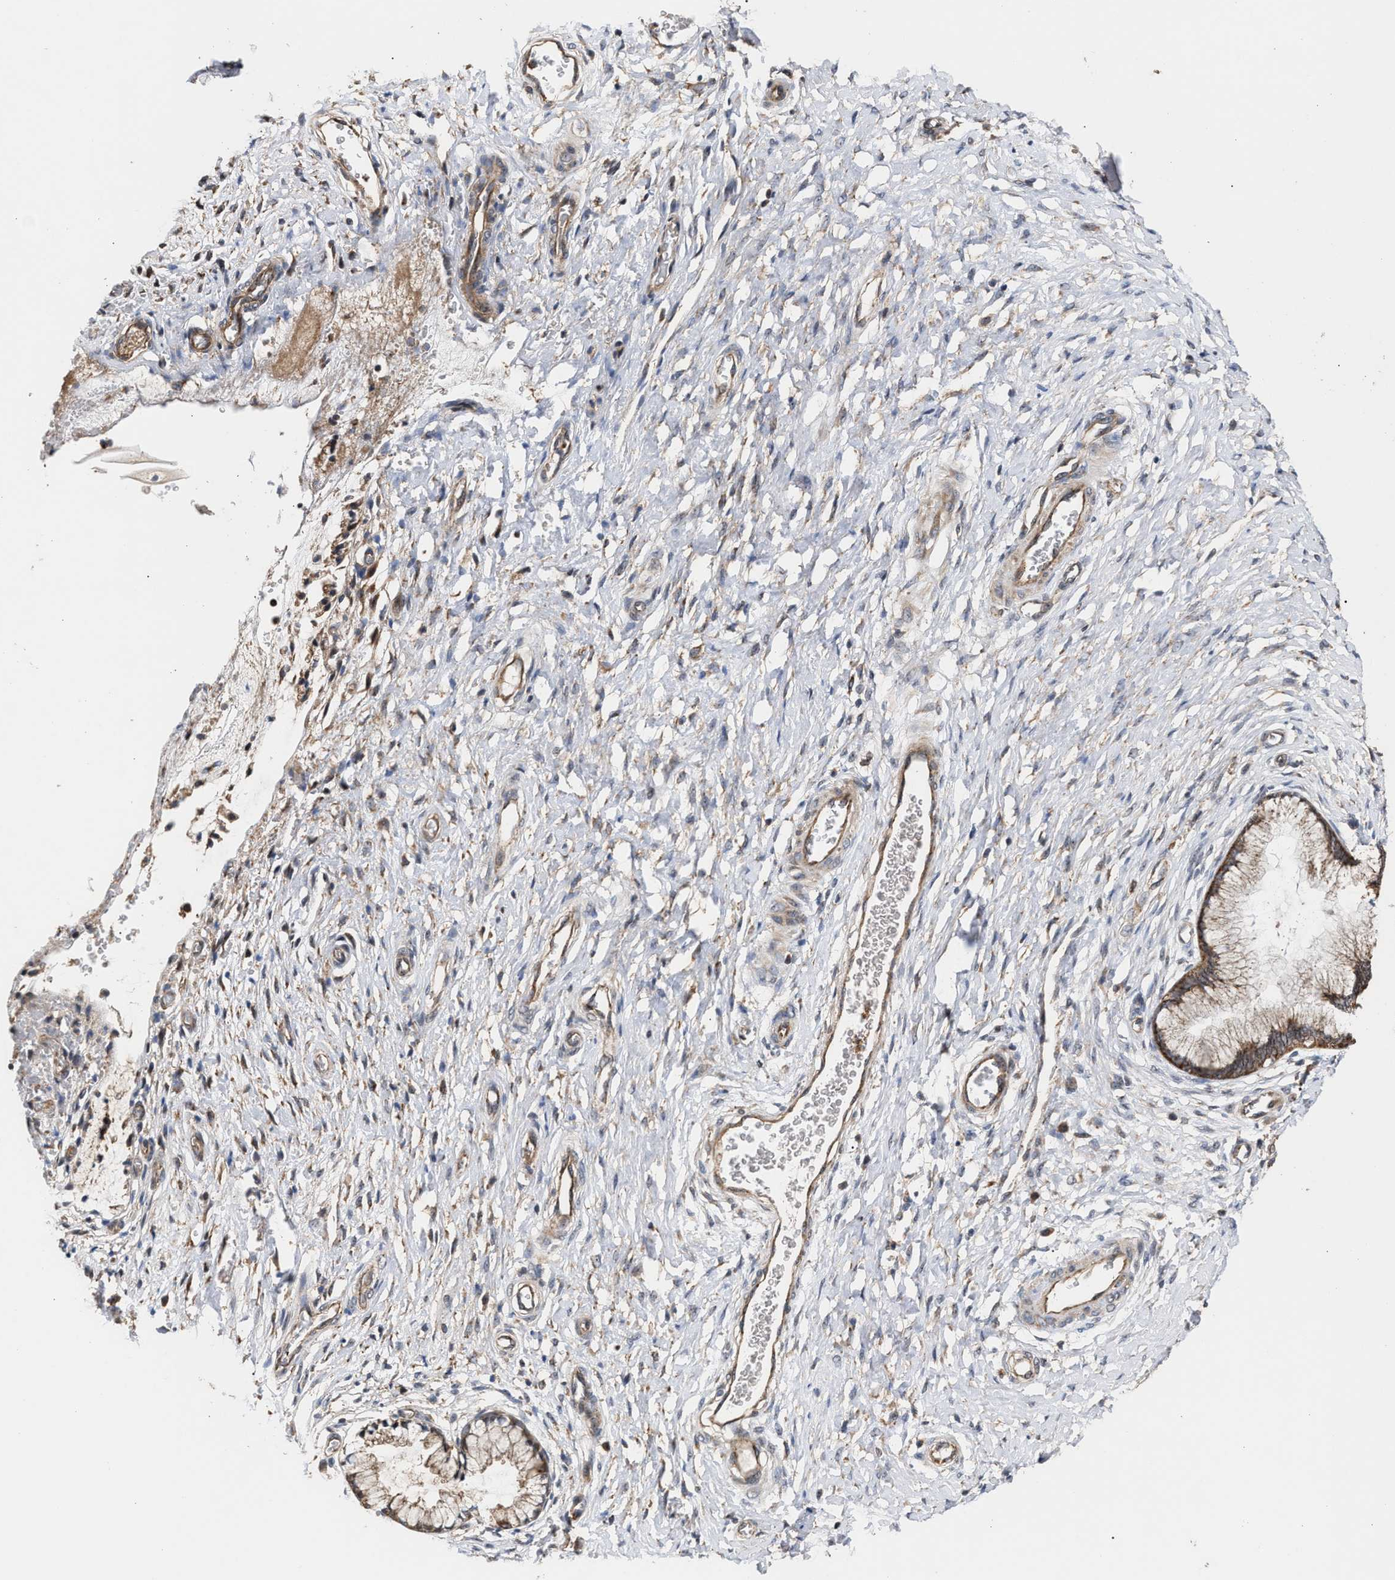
{"staining": {"intensity": "moderate", "quantity": ">75%", "location": "cytoplasmic/membranous"}, "tissue": "cervix", "cell_type": "Glandular cells", "image_type": "normal", "snomed": [{"axis": "morphology", "description": "Normal tissue, NOS"}, {"axis": "topography", "description": "Cervix"}], "caption": "Immunohistochemical staining of normal human cervix shows medium levels of moderate cytoplasmic/membranous staining in approximately >75% of glandular cells.", "gene": "EXOSC2", "patient": {"sex": "female", "age": 55}}